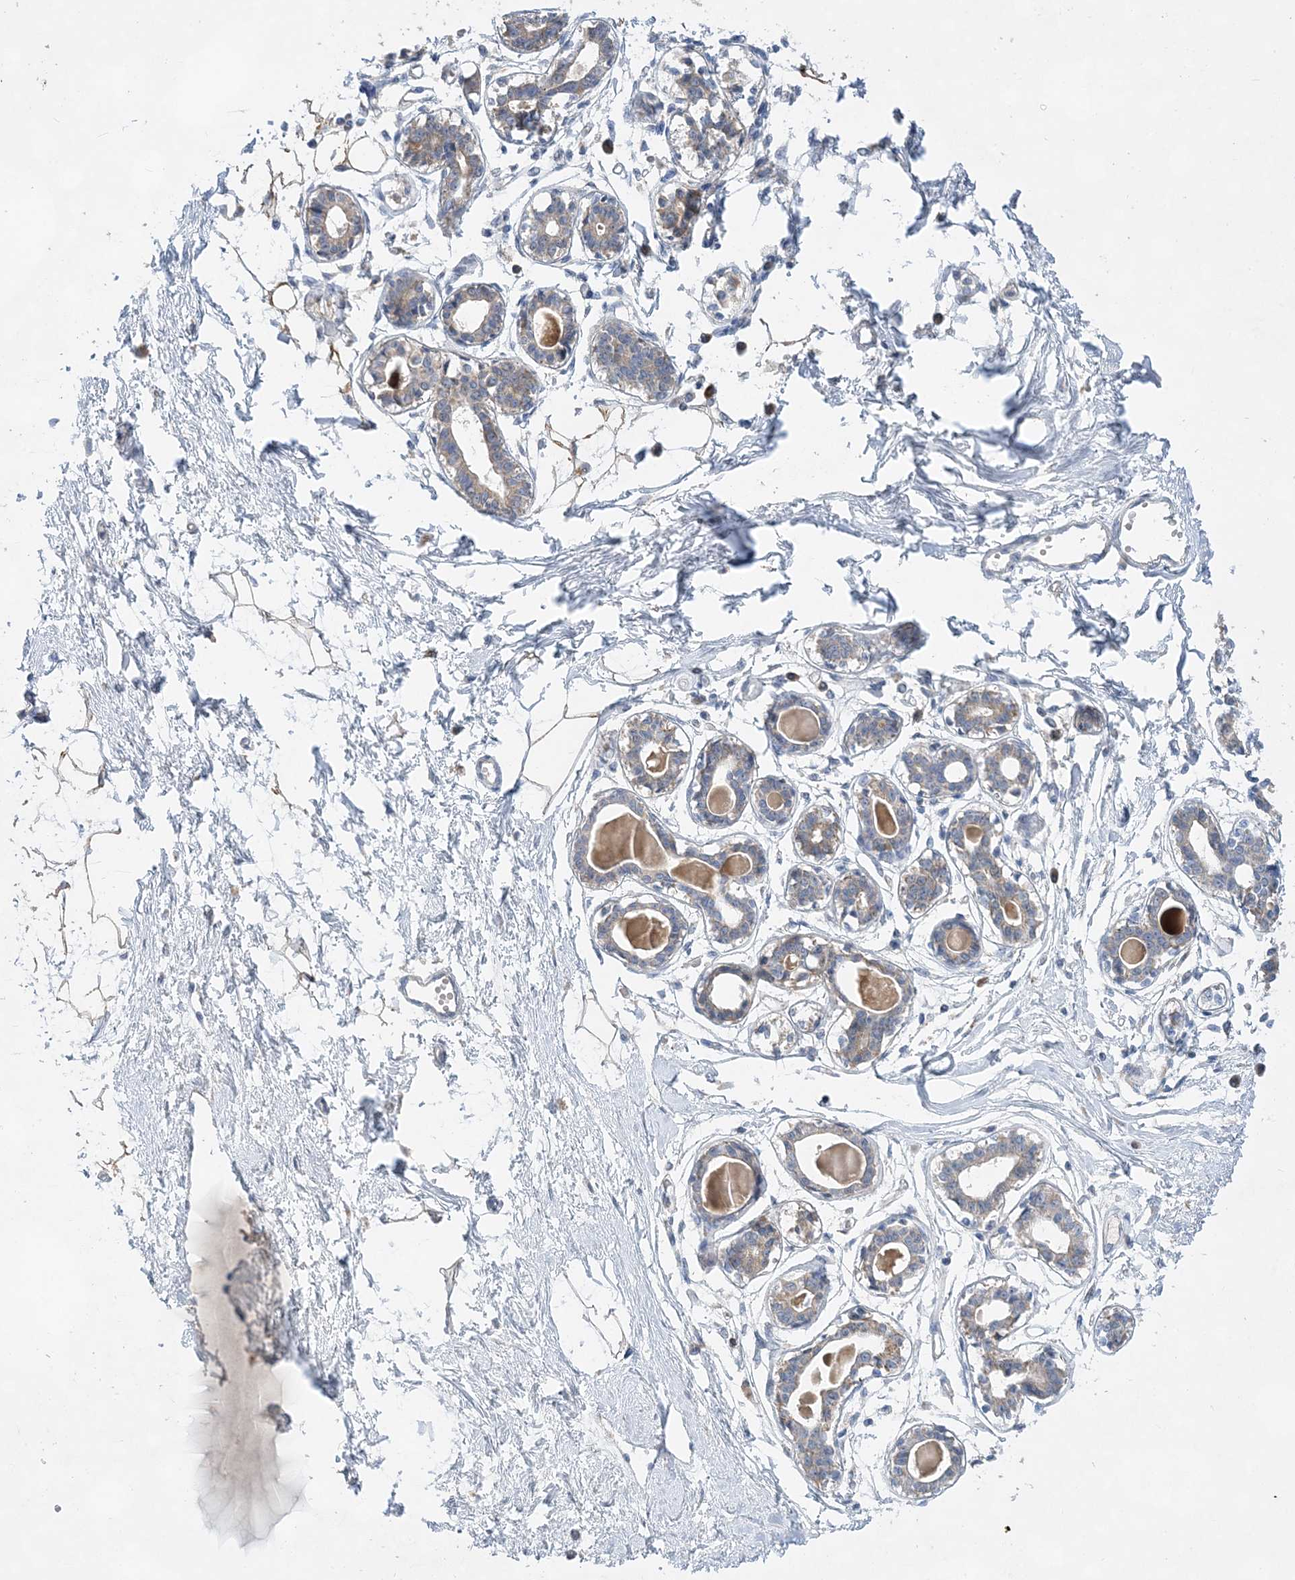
{"staining": {"intensity": "weak", "quantity": ">75%", "location": "cytoplasmic/membranous"}, "tissue": "breast", "cell_type": "Adipocytes", "image_type": "normal", "snomed": [{"axis": "morphology", "description": "Normal tissue, NOS"}, {"axis": "topography", "description": "Breast"}], "caption": "A micrograph showing weak cytoplasmic/membranous staining in about >75% of adipocytes in benign breast, as visualized by brown immunohistochemical staining.", "gene": "TRAPPC13", "patient": {"sex": "female", "age": 45}}